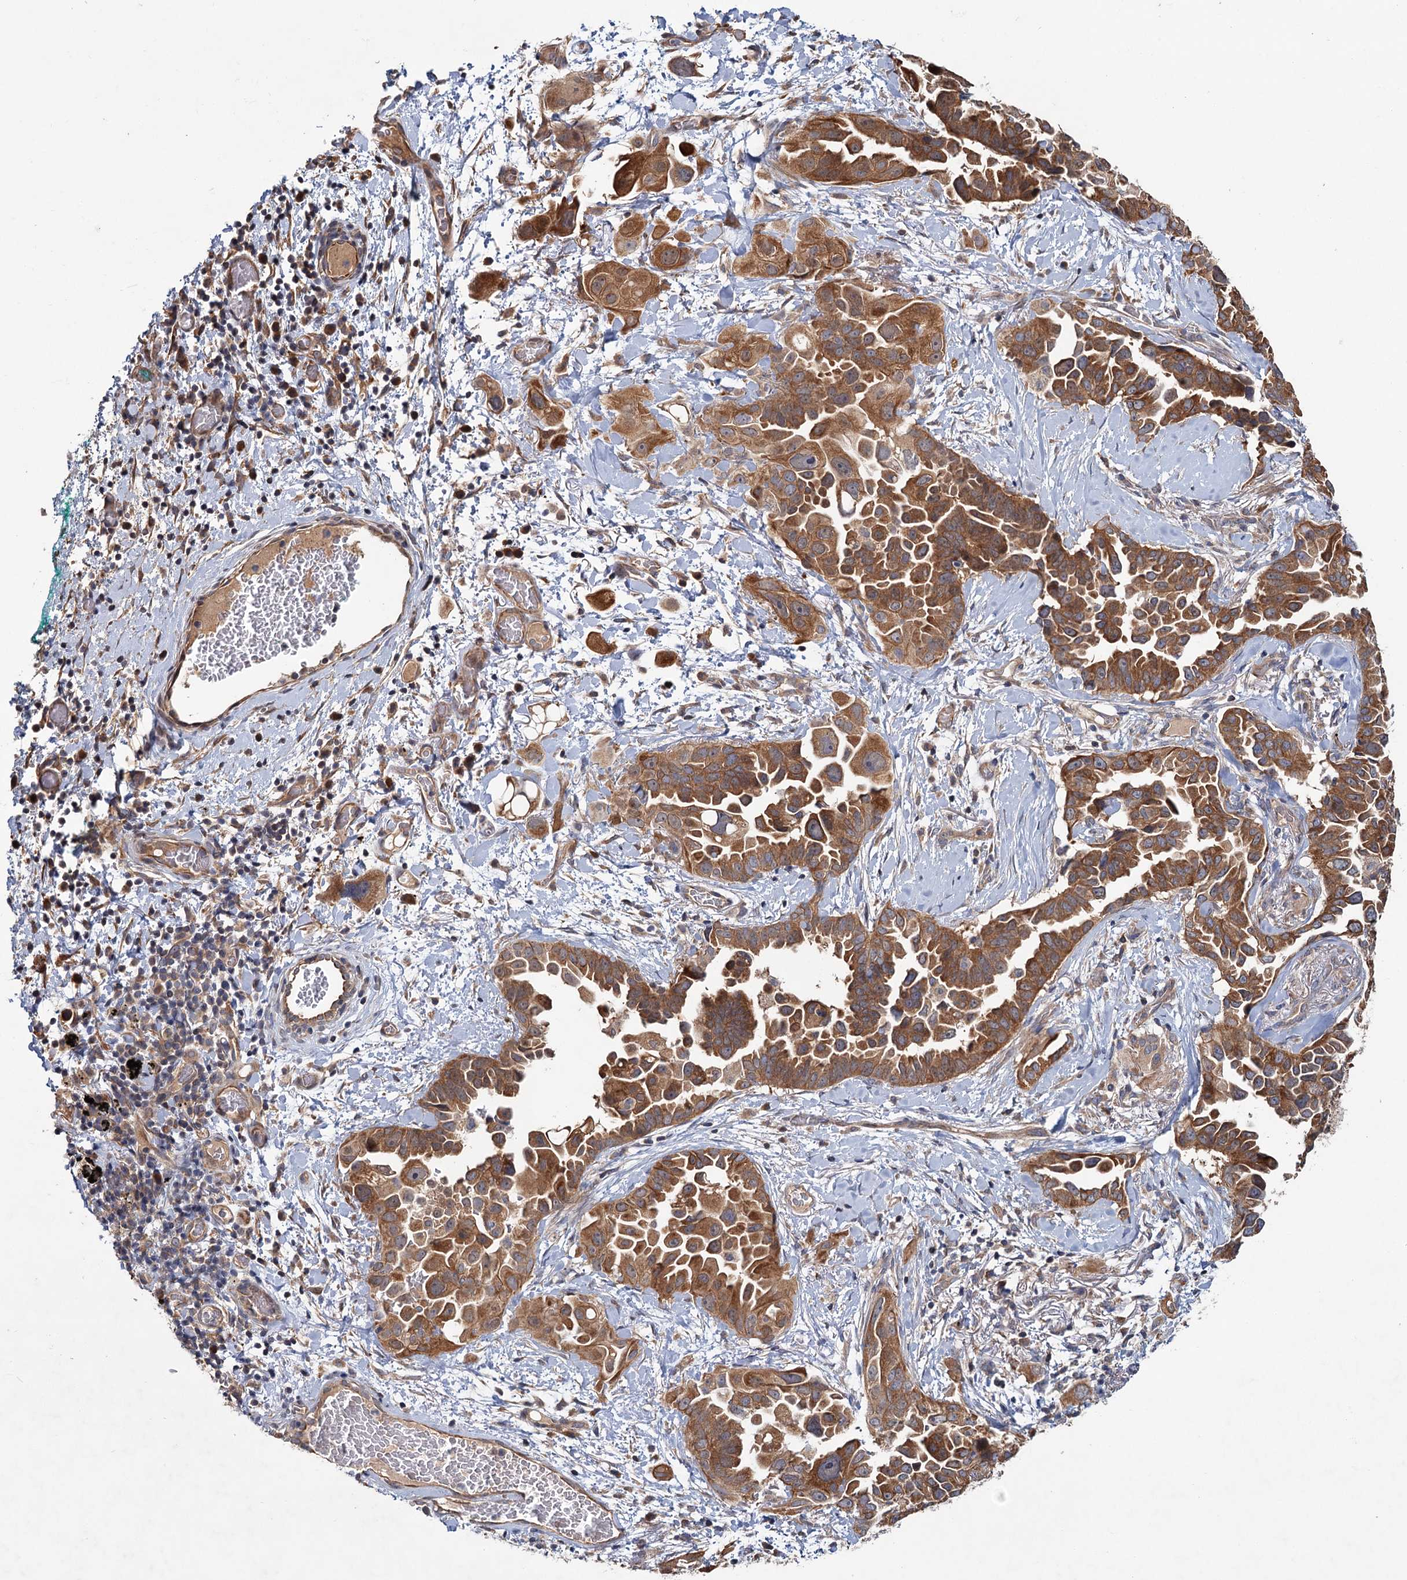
{"staining": {"intensity": "strong", "quantity": ">75%", "location": "cytoplasmic/membranous"}, "tissue": "lung cancer", "cell_type": "Tumor cells", "image_type": "cancer", "snomed": [{"axis": "morphology", "description": "Adenocarcinoma, NOS"}, {"axis": "topography", "description": "Lung"}], "caption": "High-power microscopy captured an immunohistochemistry photomicrograph of lung cancer (adenocarcinoma), revealing strong cytoplasmic/membranous positivity in about >75% of tumor cells.", "gene": "MTRR", "patient": {"sex": "female", "age": 67}}